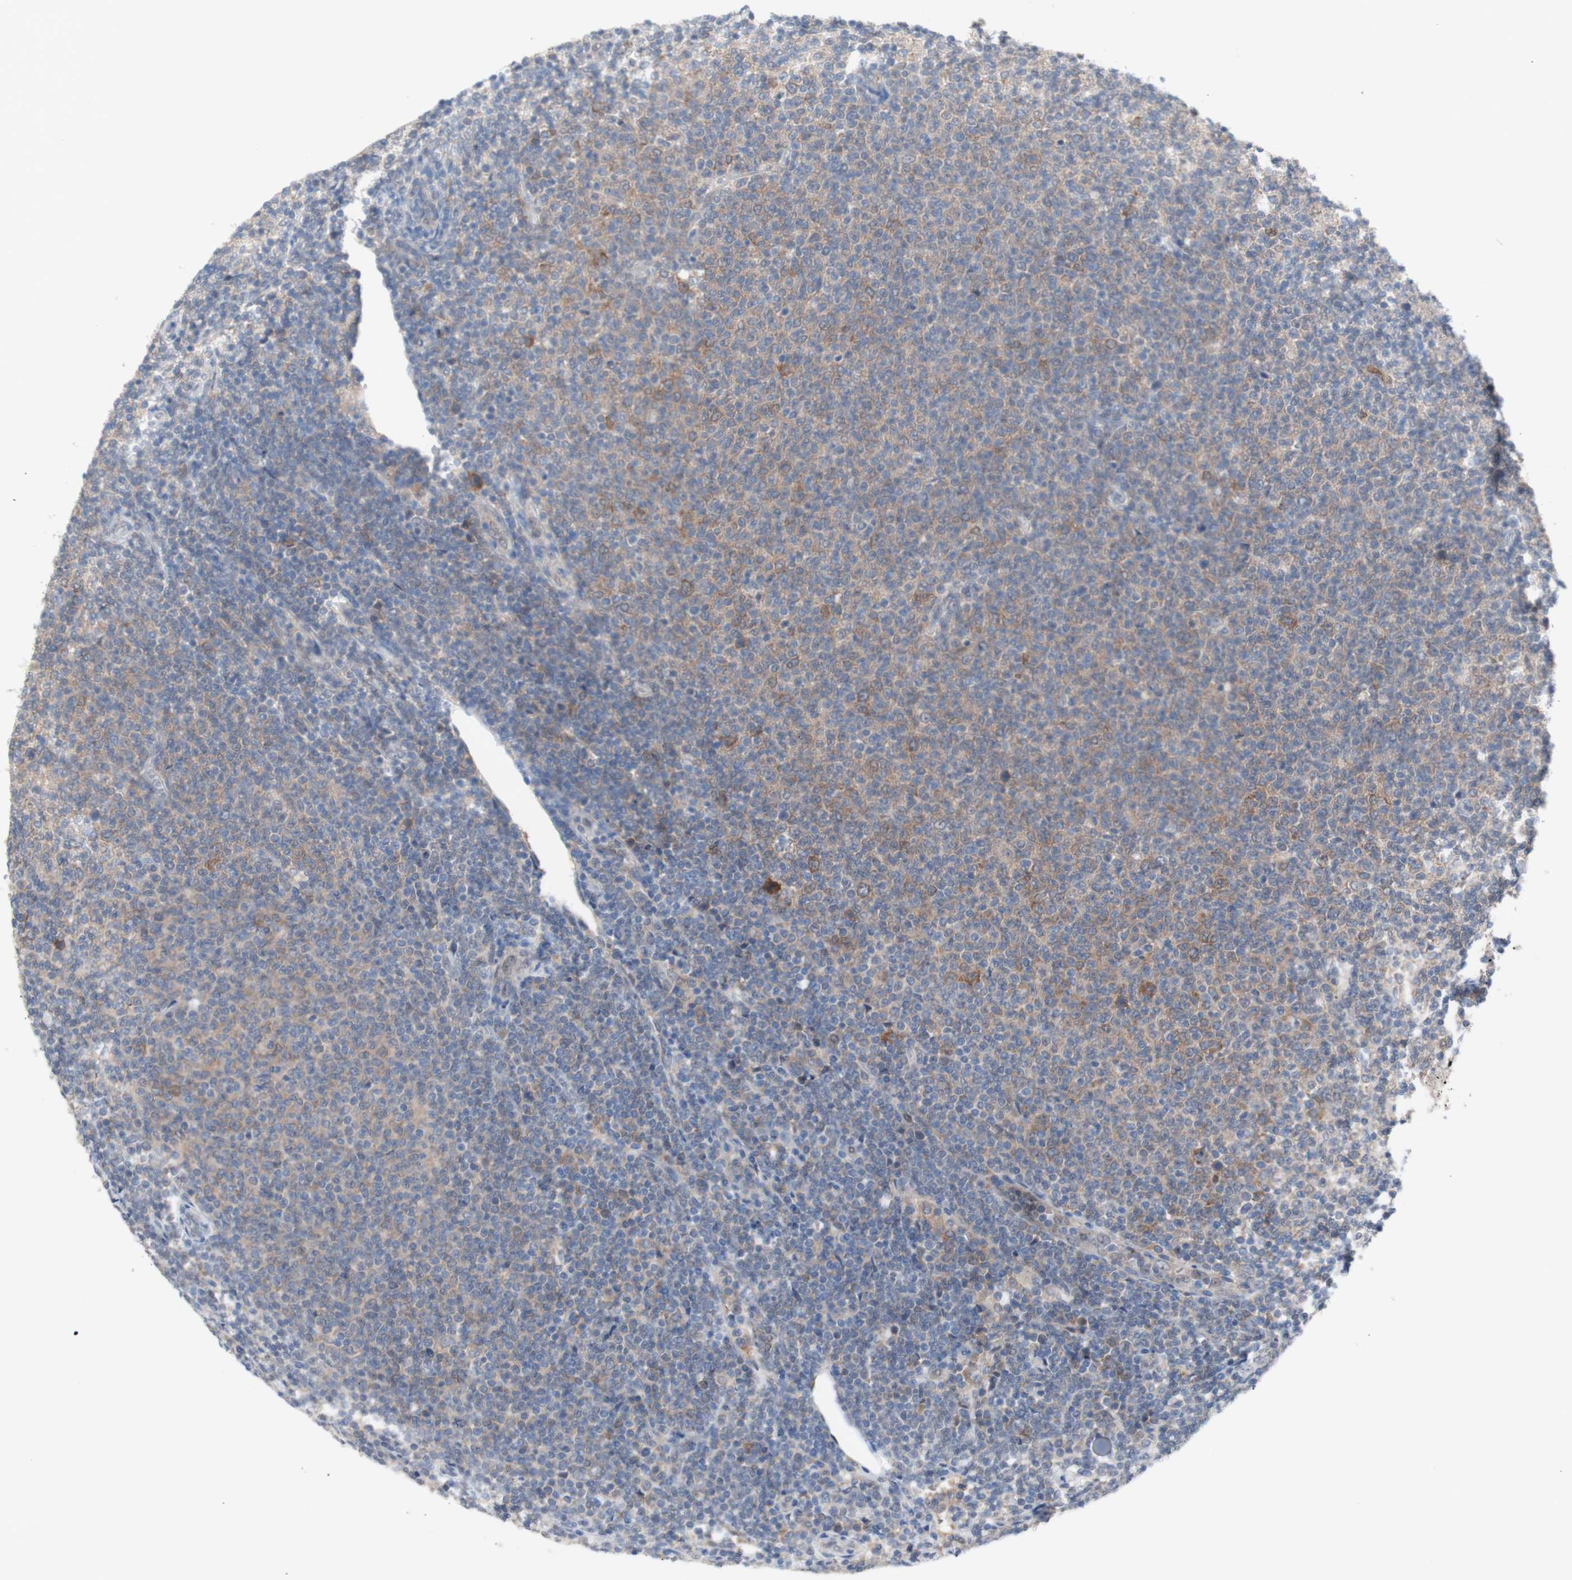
{"staining": {"intensity": "weak", "quantity": ">75%", "location": "cytoplasmic/membranous"}, "tissue": "lymphoma", "cell_type": "Tumor cells", "image_type": "cancer", "snomed": [{"axis": "morphology", "description": "Malignant lymphoma, non-Hodgkin's type, Low grade"}, {"axis": "topography", "description": "Lymph node"}], "caption": "Protein staining displays weak cytoplasmic/membranous staining in about >75% of tumor cells in malignant lymphoma, non-Hodgkin's type (low-grade).", "gene": "PRMT5", "patient": {"sex": "male", "age": 66}}